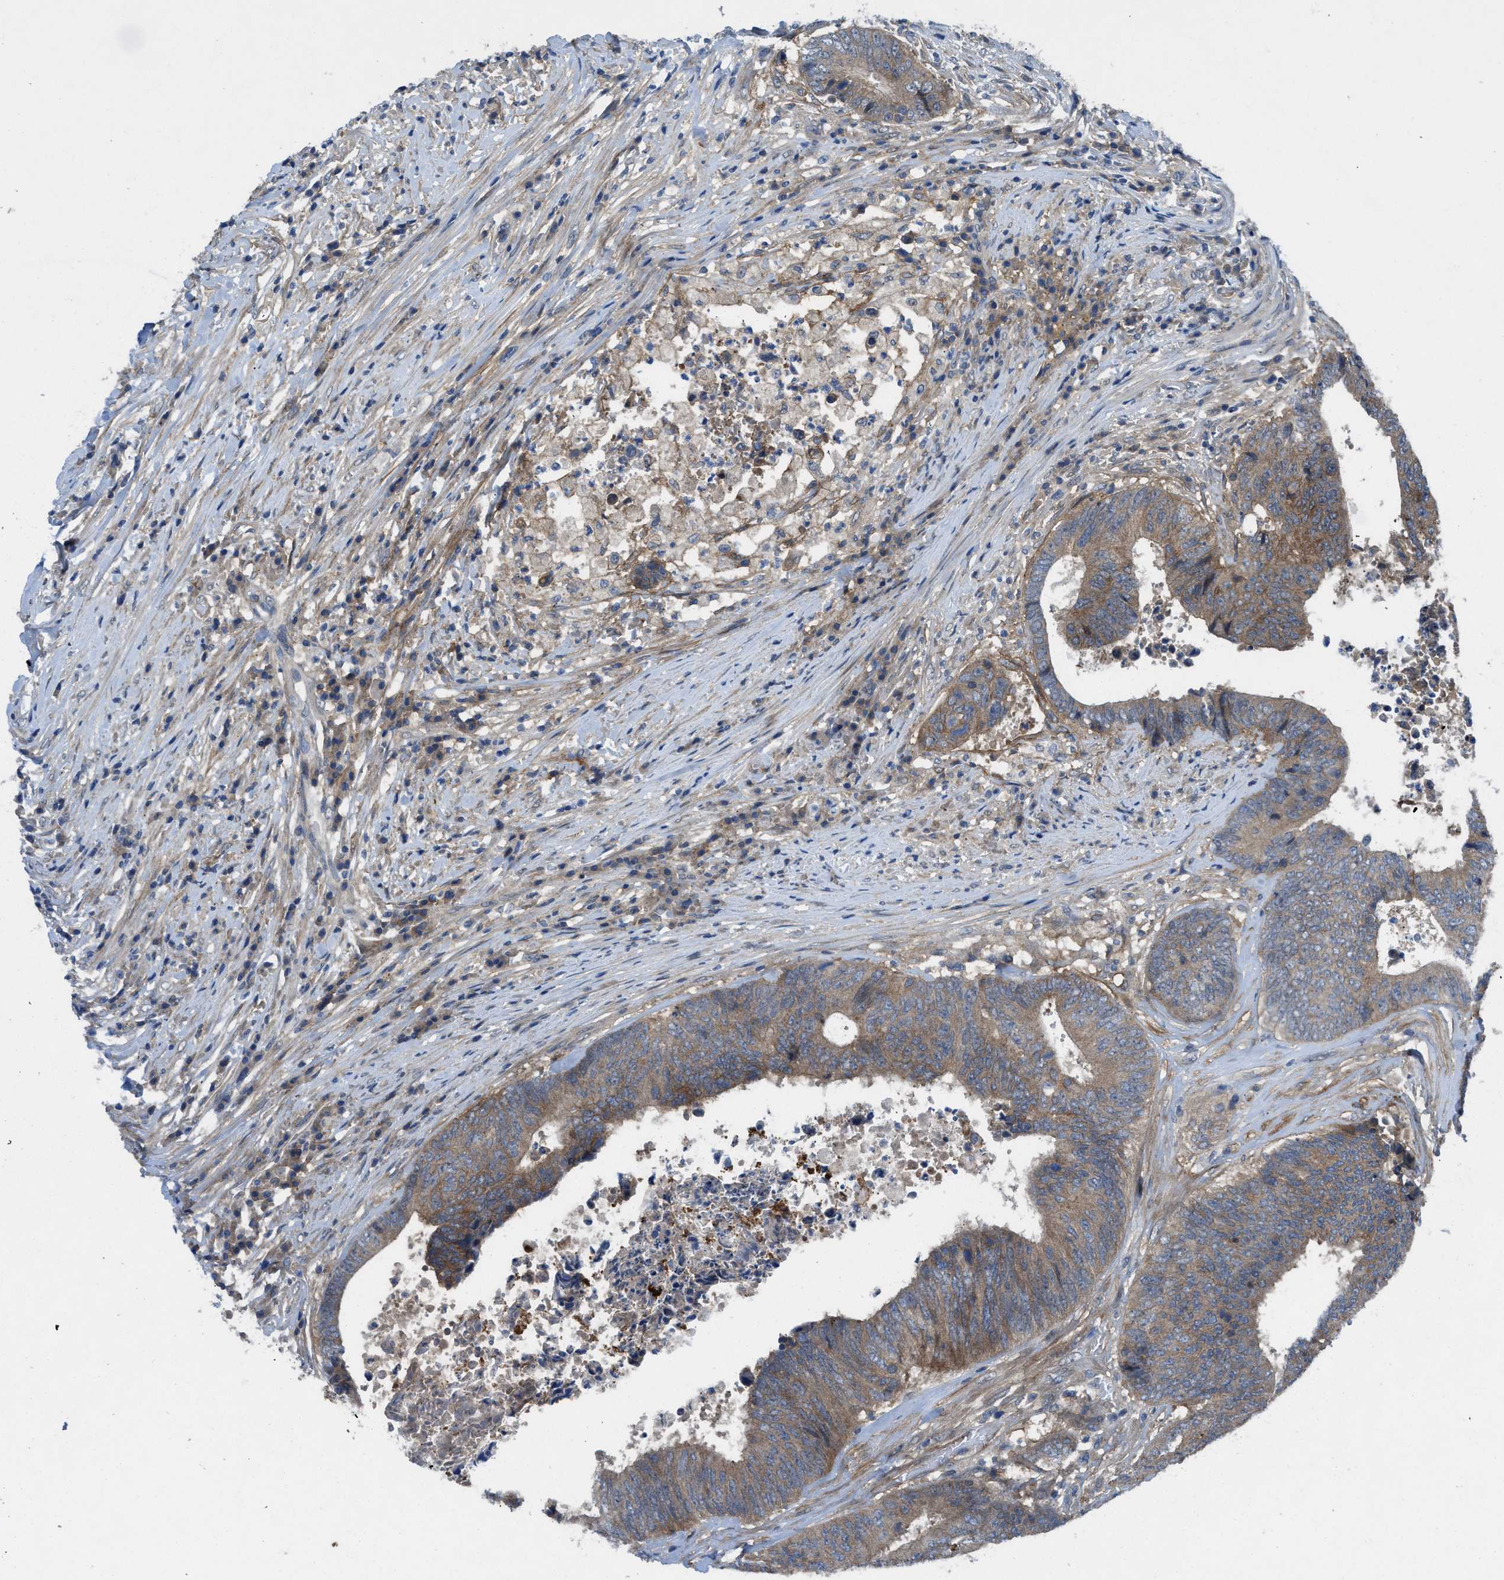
{"staining": {"intensity": "moderate", "quantity": ">75%", "location": "cytoplasmic/membranous"}, "tissue": "colorectal cancer", "cell_type": "Tumor cells", "image_type": "cancer", "snomed": [{"axis": "morphology", "description": "Adenocarcinoma, NOS"}, {"axis": "topography", "description": "Rectum"}], "caption": "Immunohistochemical staining of adenocarcinoma (colorectal) shows medium levels of moderate cytoplasmic/membranous positivity in about >75% of tumor cells. (DAB = brown stain, brightfield microscopy at high magnification).", "gene": "PANX1", "patient": {"sex": "male", "age": 72}}